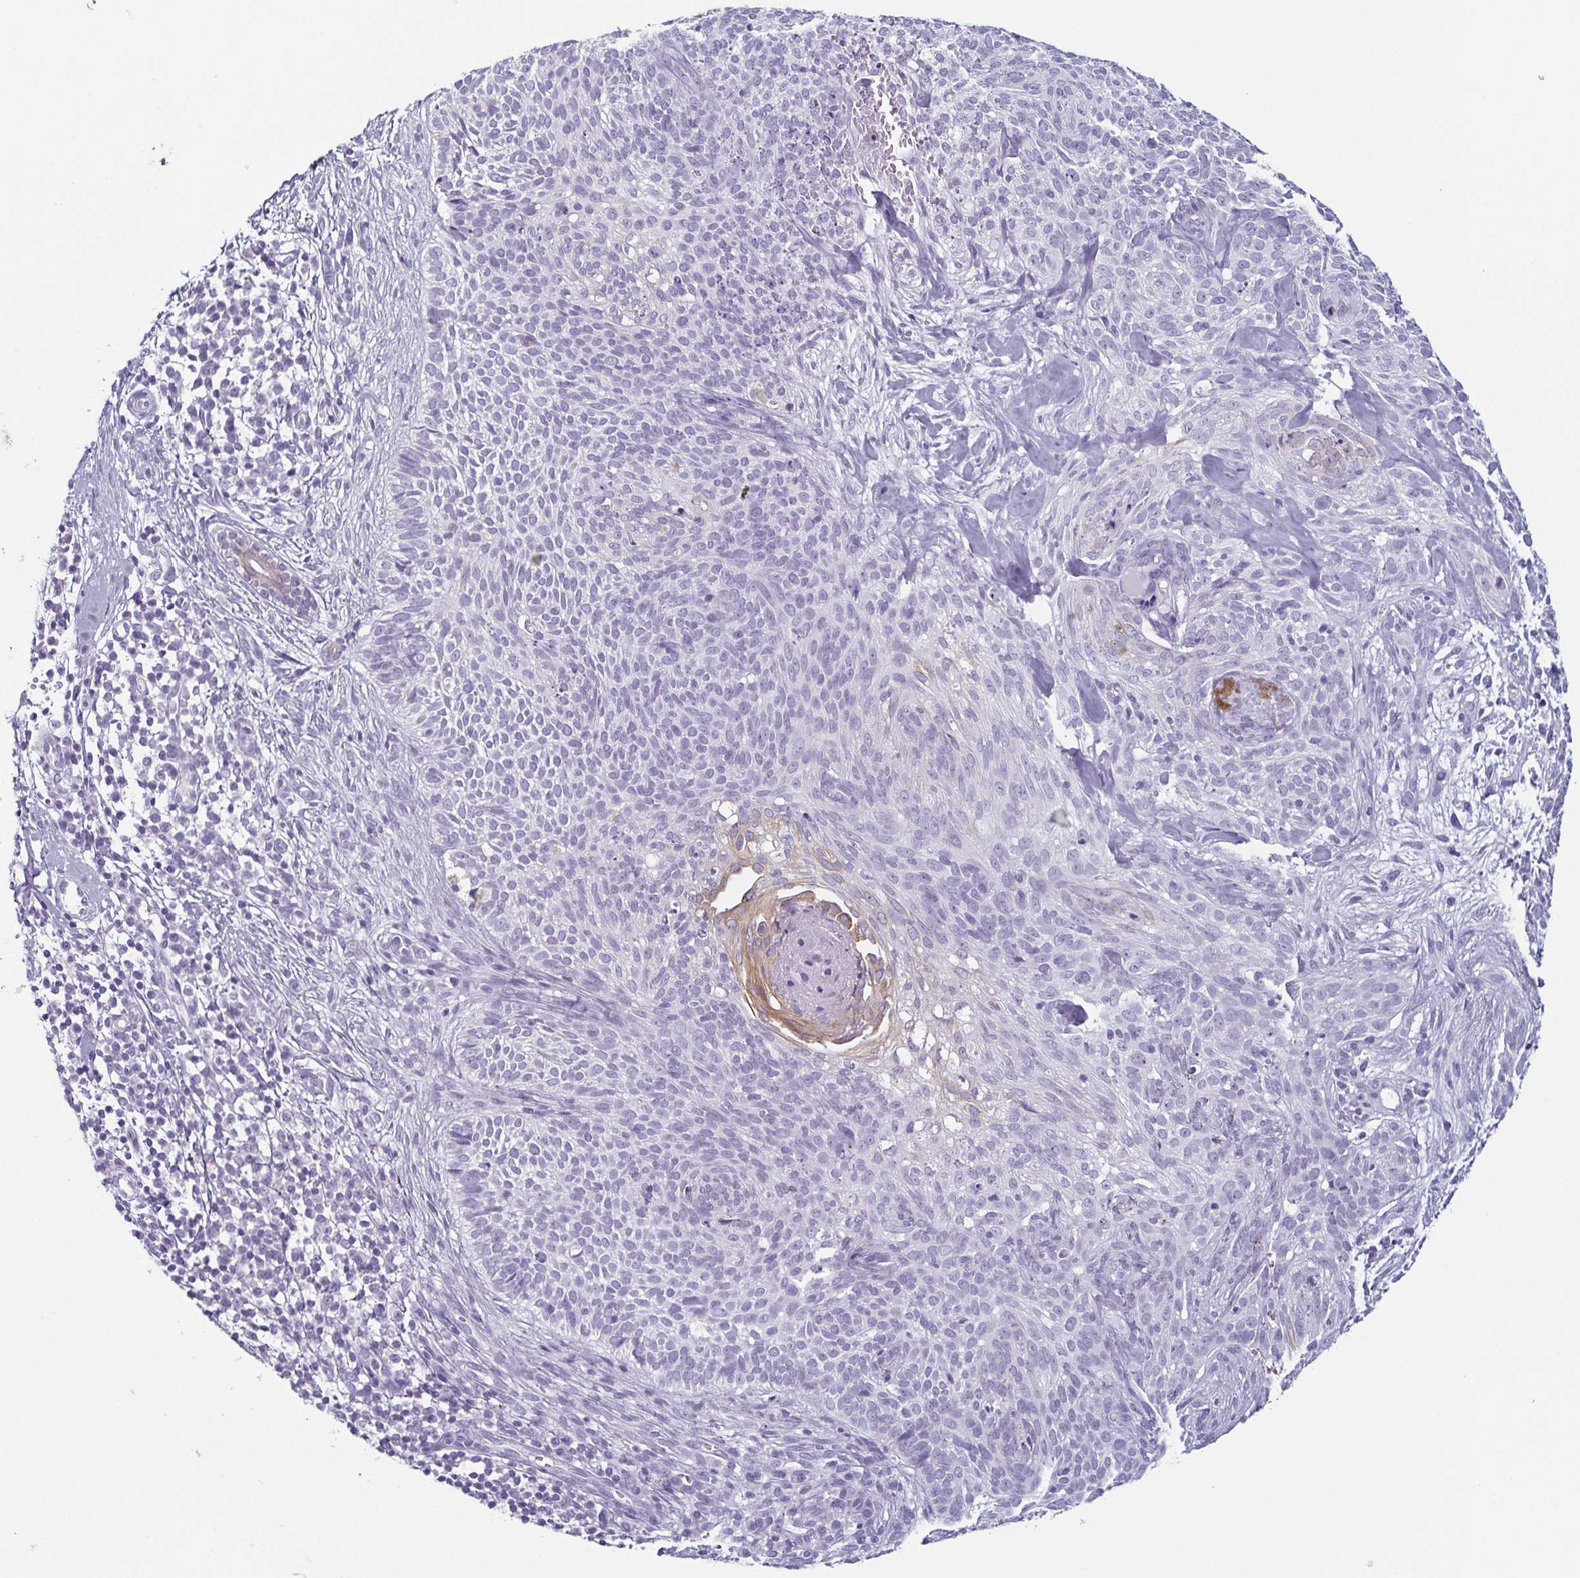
{"staining": {"intensity": "negative", "quantity": "none", "location": "none"}, "tissue": "skin cancer", "cell_type": "Tumor cells", "image_type": "cancer", "snomed": [{"axis": "morphology", "description": "Basal cell carcinoma"}, {"axis": "topography", "description": "Skin"}, {"axis": "topography", "description": "Skin of face"}], "caption": "High power microscopy histopathology image of an immunohistochemistry (IHC) photomicrograph of skin basal cell carcinoma, revealing no significant expression in tumor cells.", "gene": "KRT78", "patient": {"sex": "female", "age": 82}}